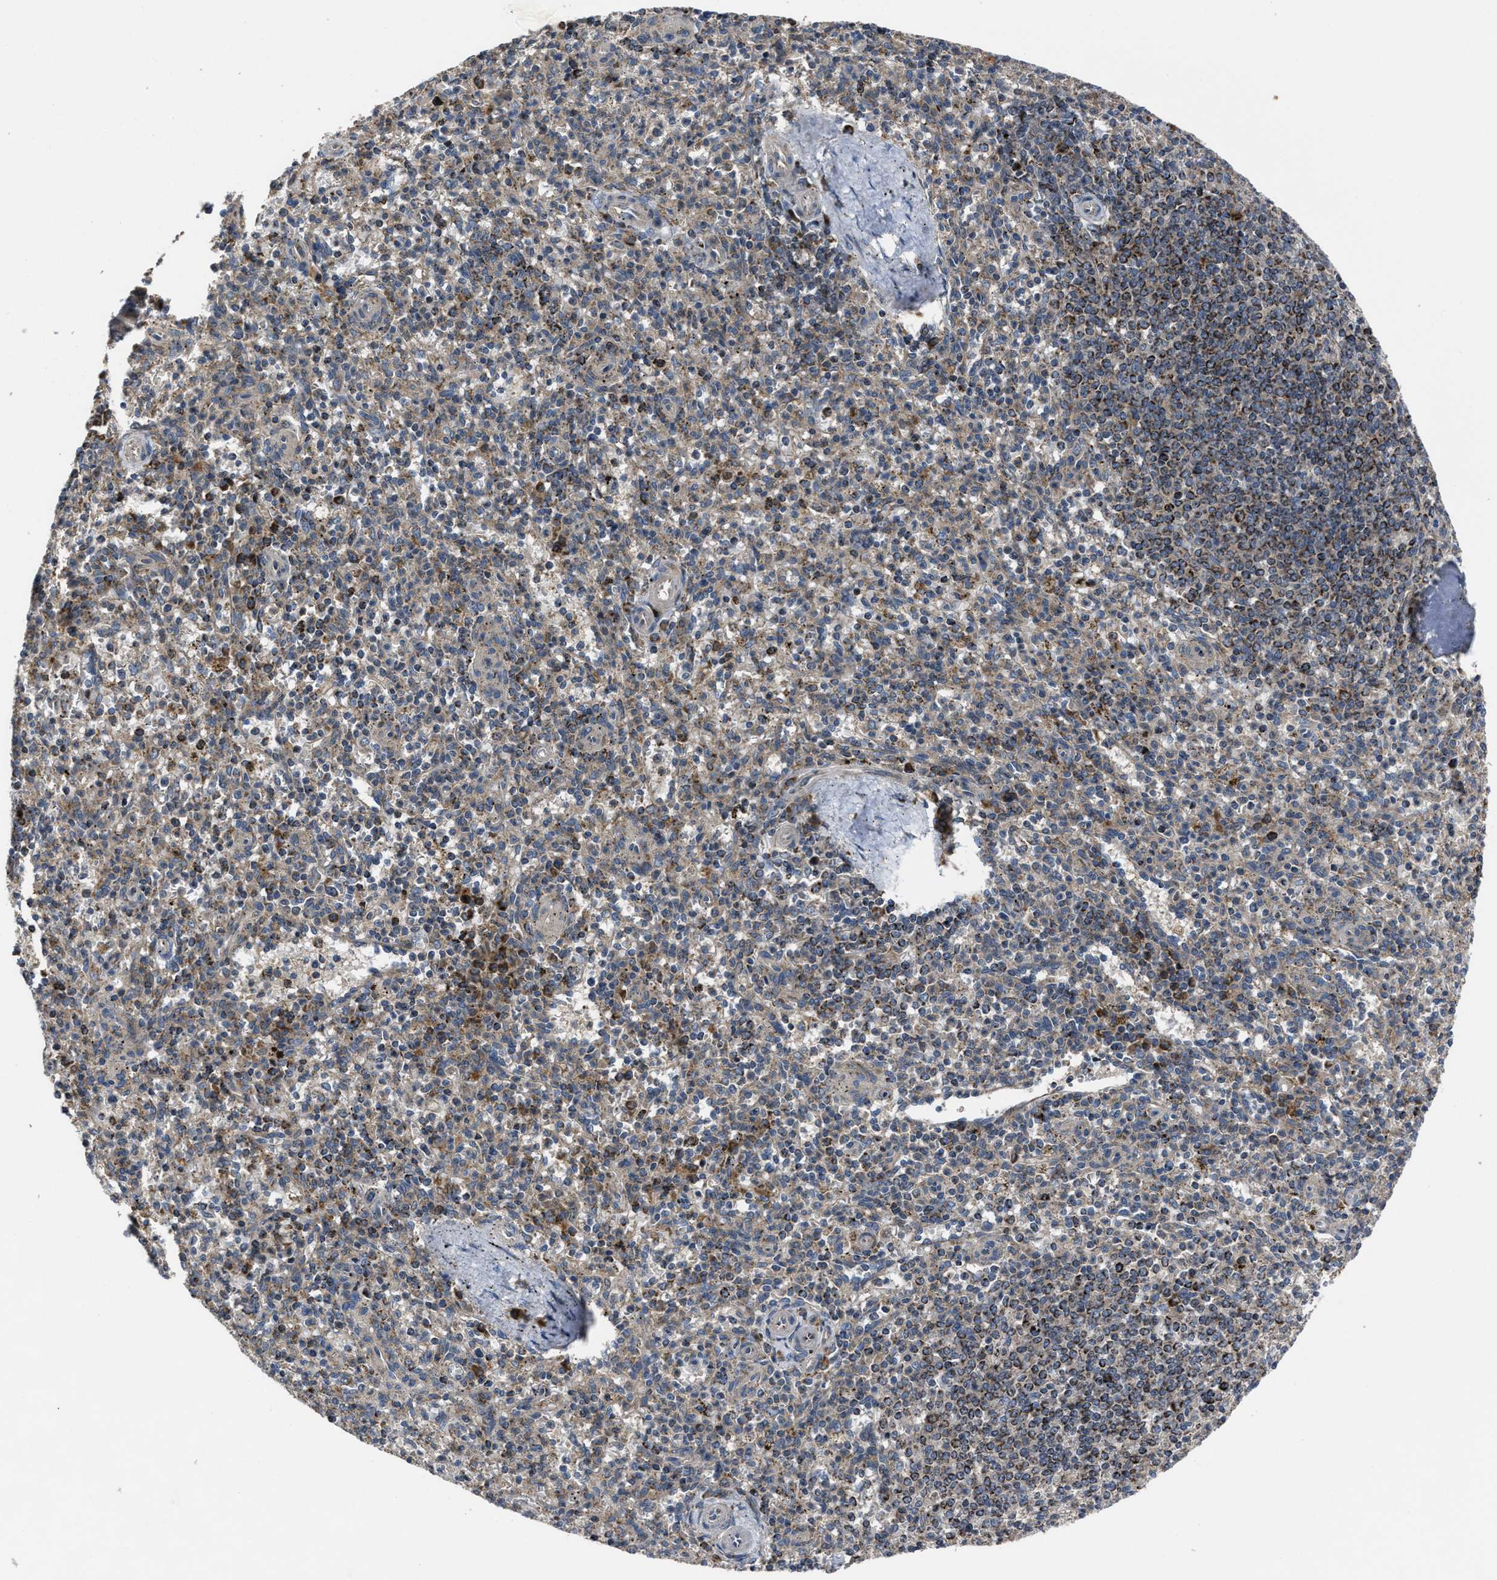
{"staining": {"intensity": "moderate", "quantity": "<25%", "location": "cytoplasmic/membranous"}, "tissue": "spleen", "cell_type": "Cells in red pulp", "image_type": "normal", "snomed": [{"axis": "morphology", "description": "Normal tissue, NOS"}, {"axis": "topography", "description": "Spleen"}], "caption": "IHC (DAB) staining of unremarkable human spleen exhibits moderate cytoplasmic/membranous protein expression in about <25% of cells in red pulp.", "gene": "PASK", "patient": {"sex": "male", "age": 72}}